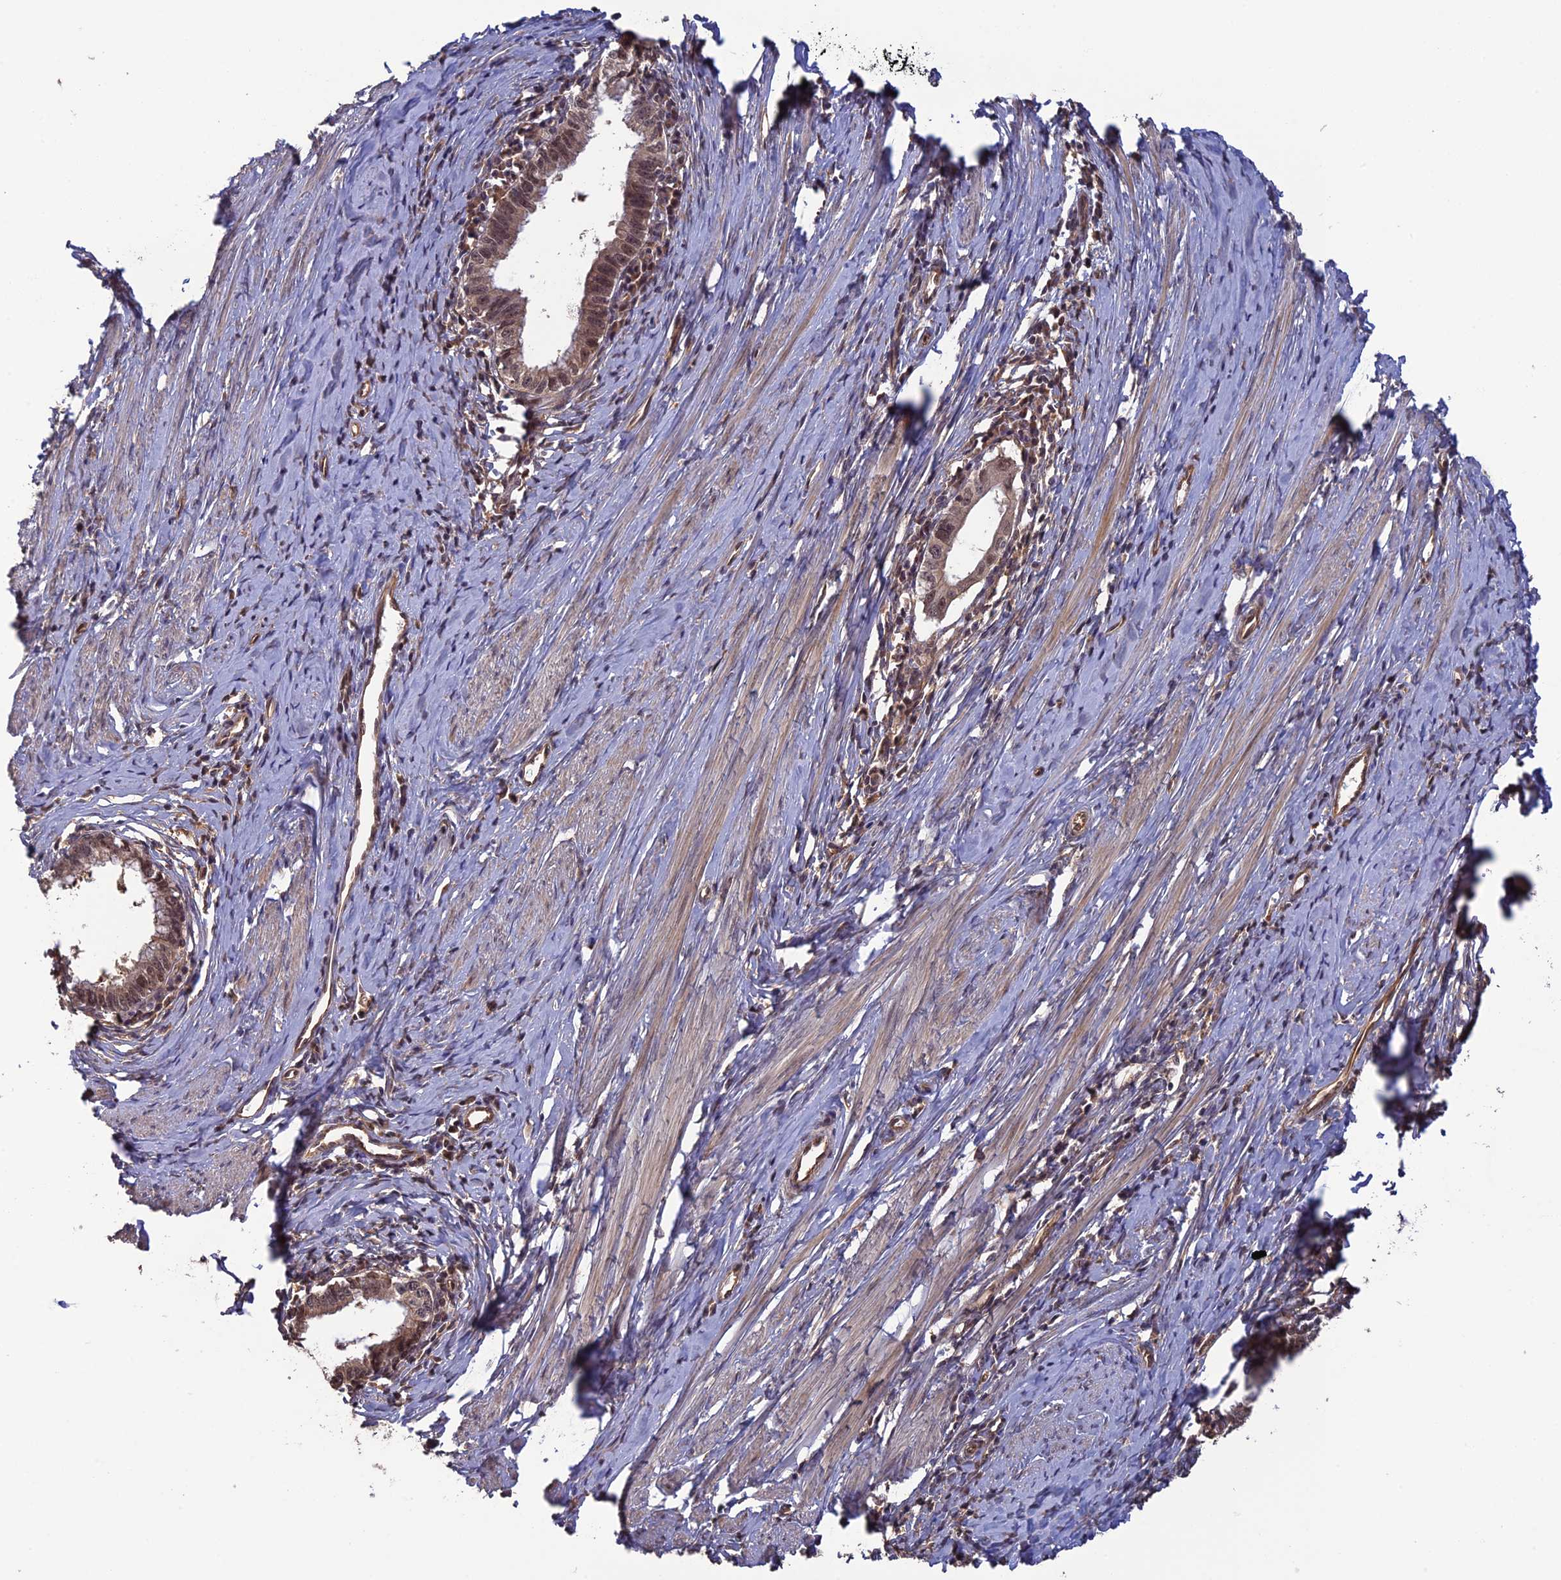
{"staining": {"intensity": "weak", "quantity": ">75%", "location": "cytoplasmic/membranous"}, "tissue": "cervical cancer", "cell_type": "Tumor cells", "image_type": "cancer", "snomed": [{"axis": "morphology", "description": "Adenocarcinoma, NOS"}, {"axis": "topography", "description": "Cervix"}], "caption": "A low amount of weak cytoplasmic/membranous staining is seen in about >75% of tumor cells in adenocarcinoma (cervical) tissue.", "gene": "LIN37", "patient": {"sex": "female", "age": 36}}